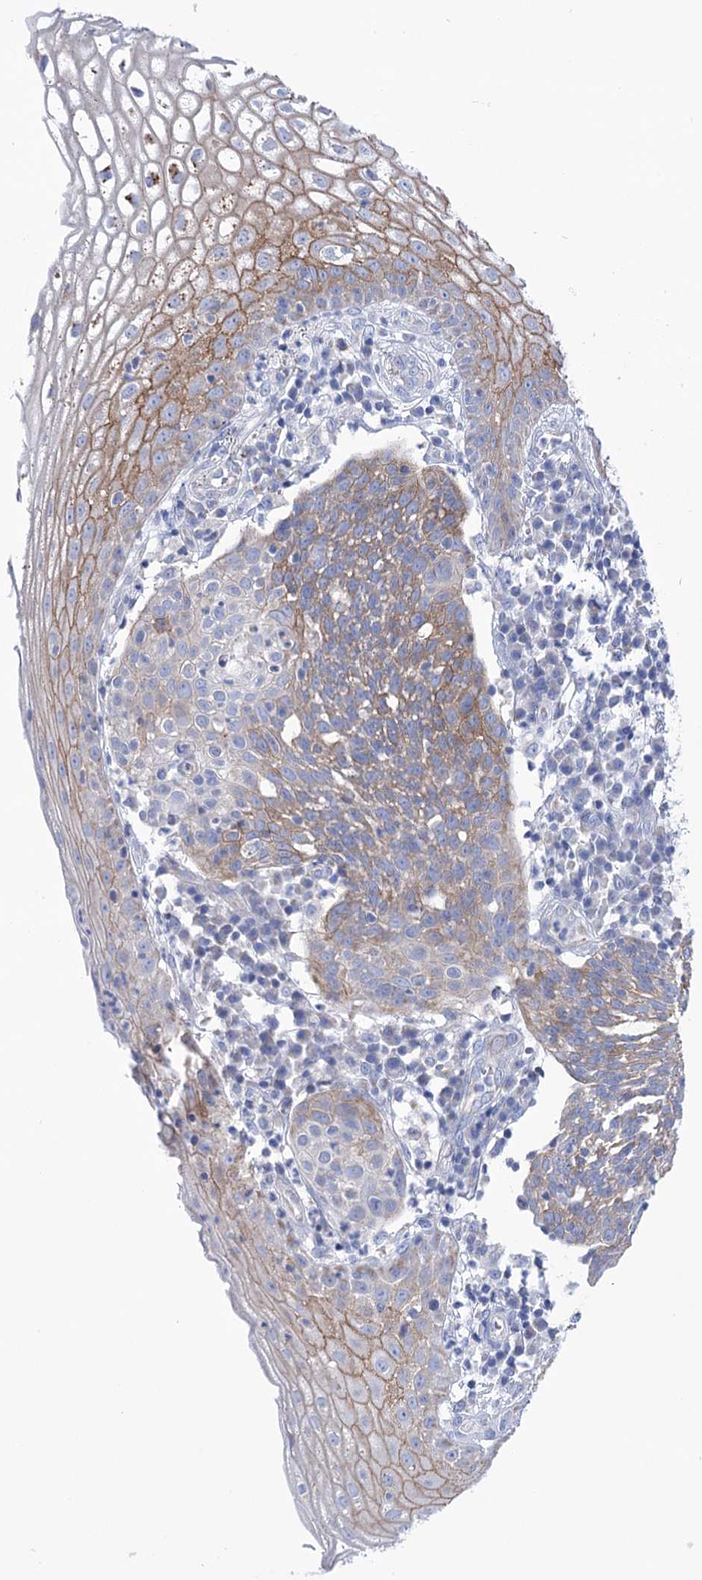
{"staining": {"intensity": "moderate", "quantity": "25%-75%", "location": "cytoplasmic/membranous"}, "tissue": "cervical cancer", "cell_type": "Tumor cells", "image_type": "cancer", "snomed": [{"axis": "morphology", "description": "Squamous cell carcinoma, NOS"}, {"axis": "topography", "description": "Cervix"}], "caption": "Tumor cells display moderate cytoplasmic/membranous positivity in about 25%-75% of cells in cervical cancer. (DAB (3,3'-diaminobenzidine) IHC, brown staining for protein, blue staining for nuclei).", "gene": "YARS2", "patient": {"sex": "female", "age": 34}}